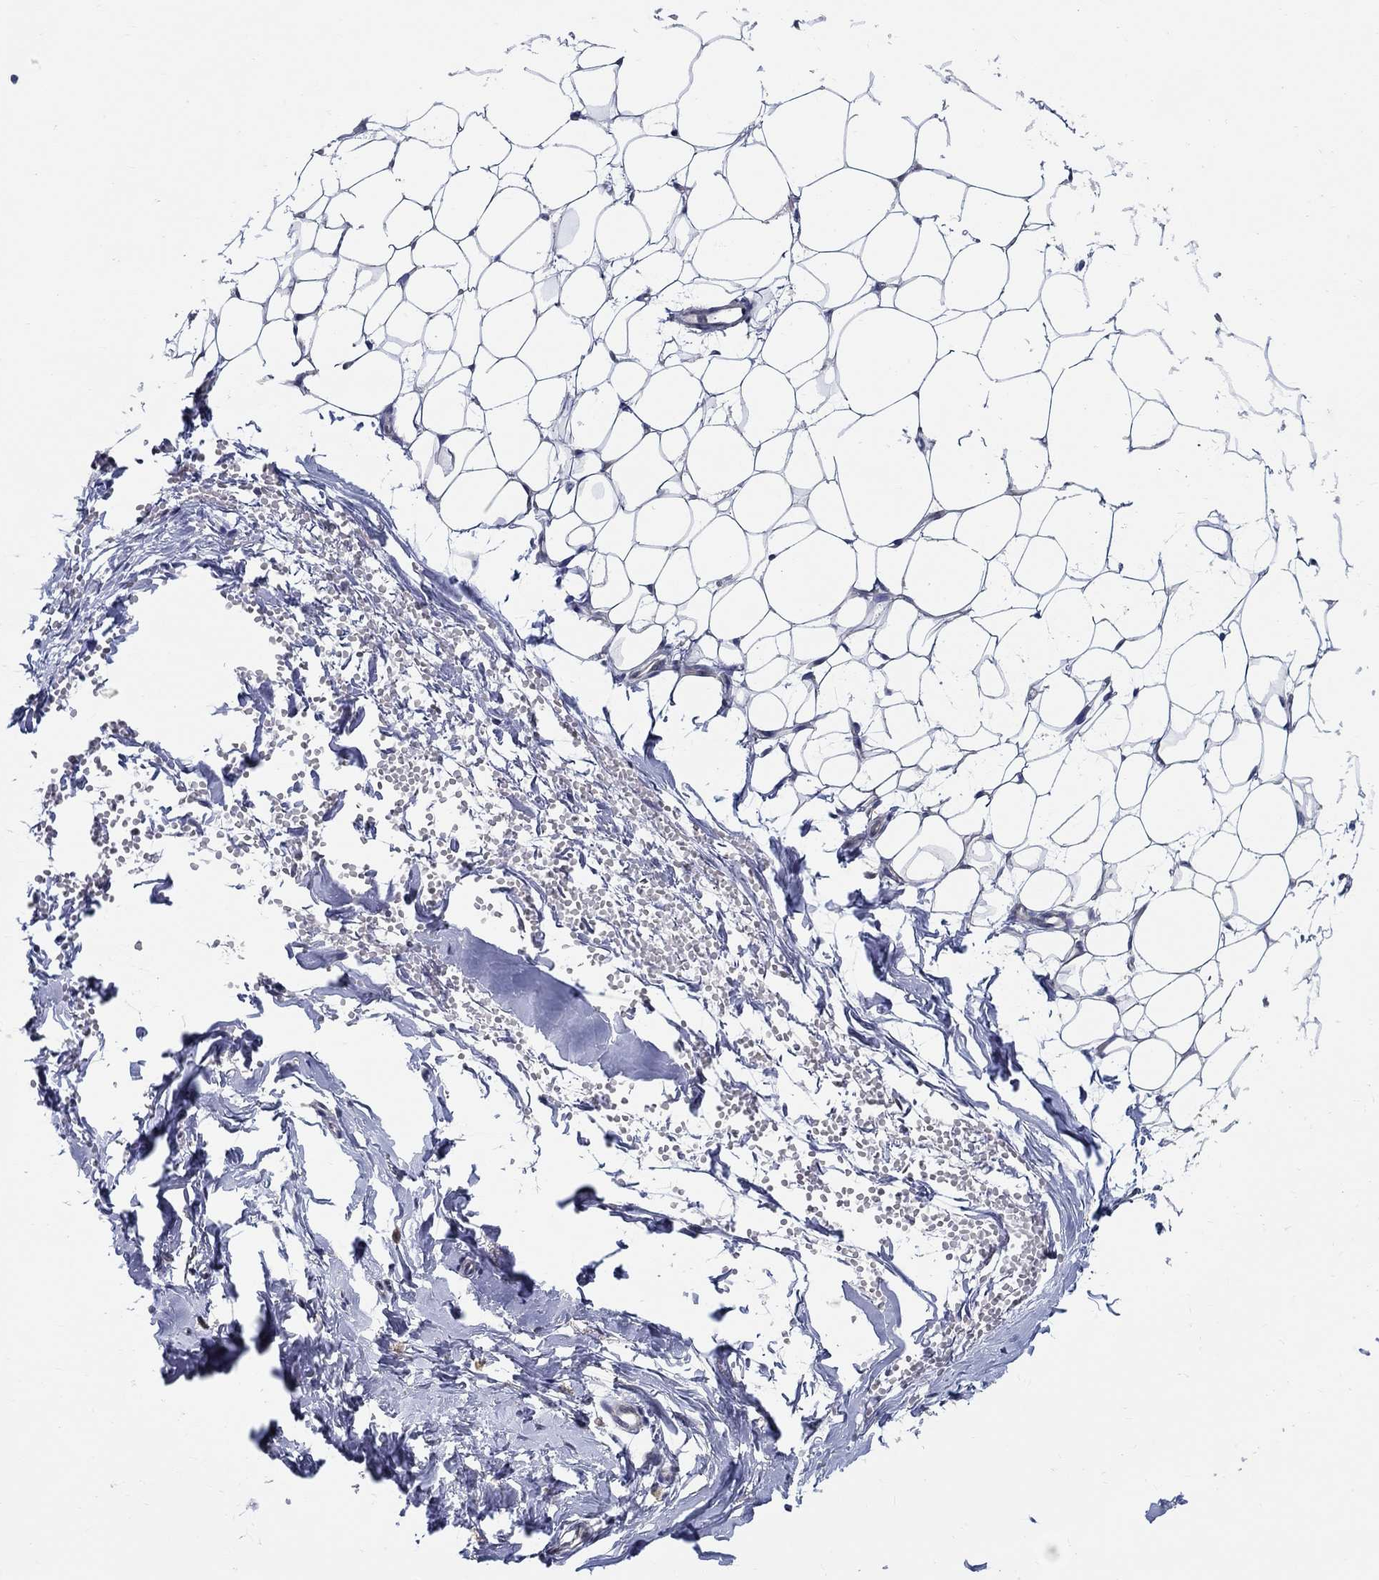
{"staining": {"intensity": "negative", "quantity": "none", "location": "none"}, "tissue": "breast", "cell_type": "Adipocytes", "image_type": "normal", "snomed": [{"axis": "morphology", "description": "Normal tissue, NOS"}, {"axis": "topography", "description": "Breast"}], "caption": "Breast stained for a protein using immunohistochemistry demonstrates no expression adipocytes.", "gene": "C16orf46", "patient": {"sex": "female", "age": 37}}